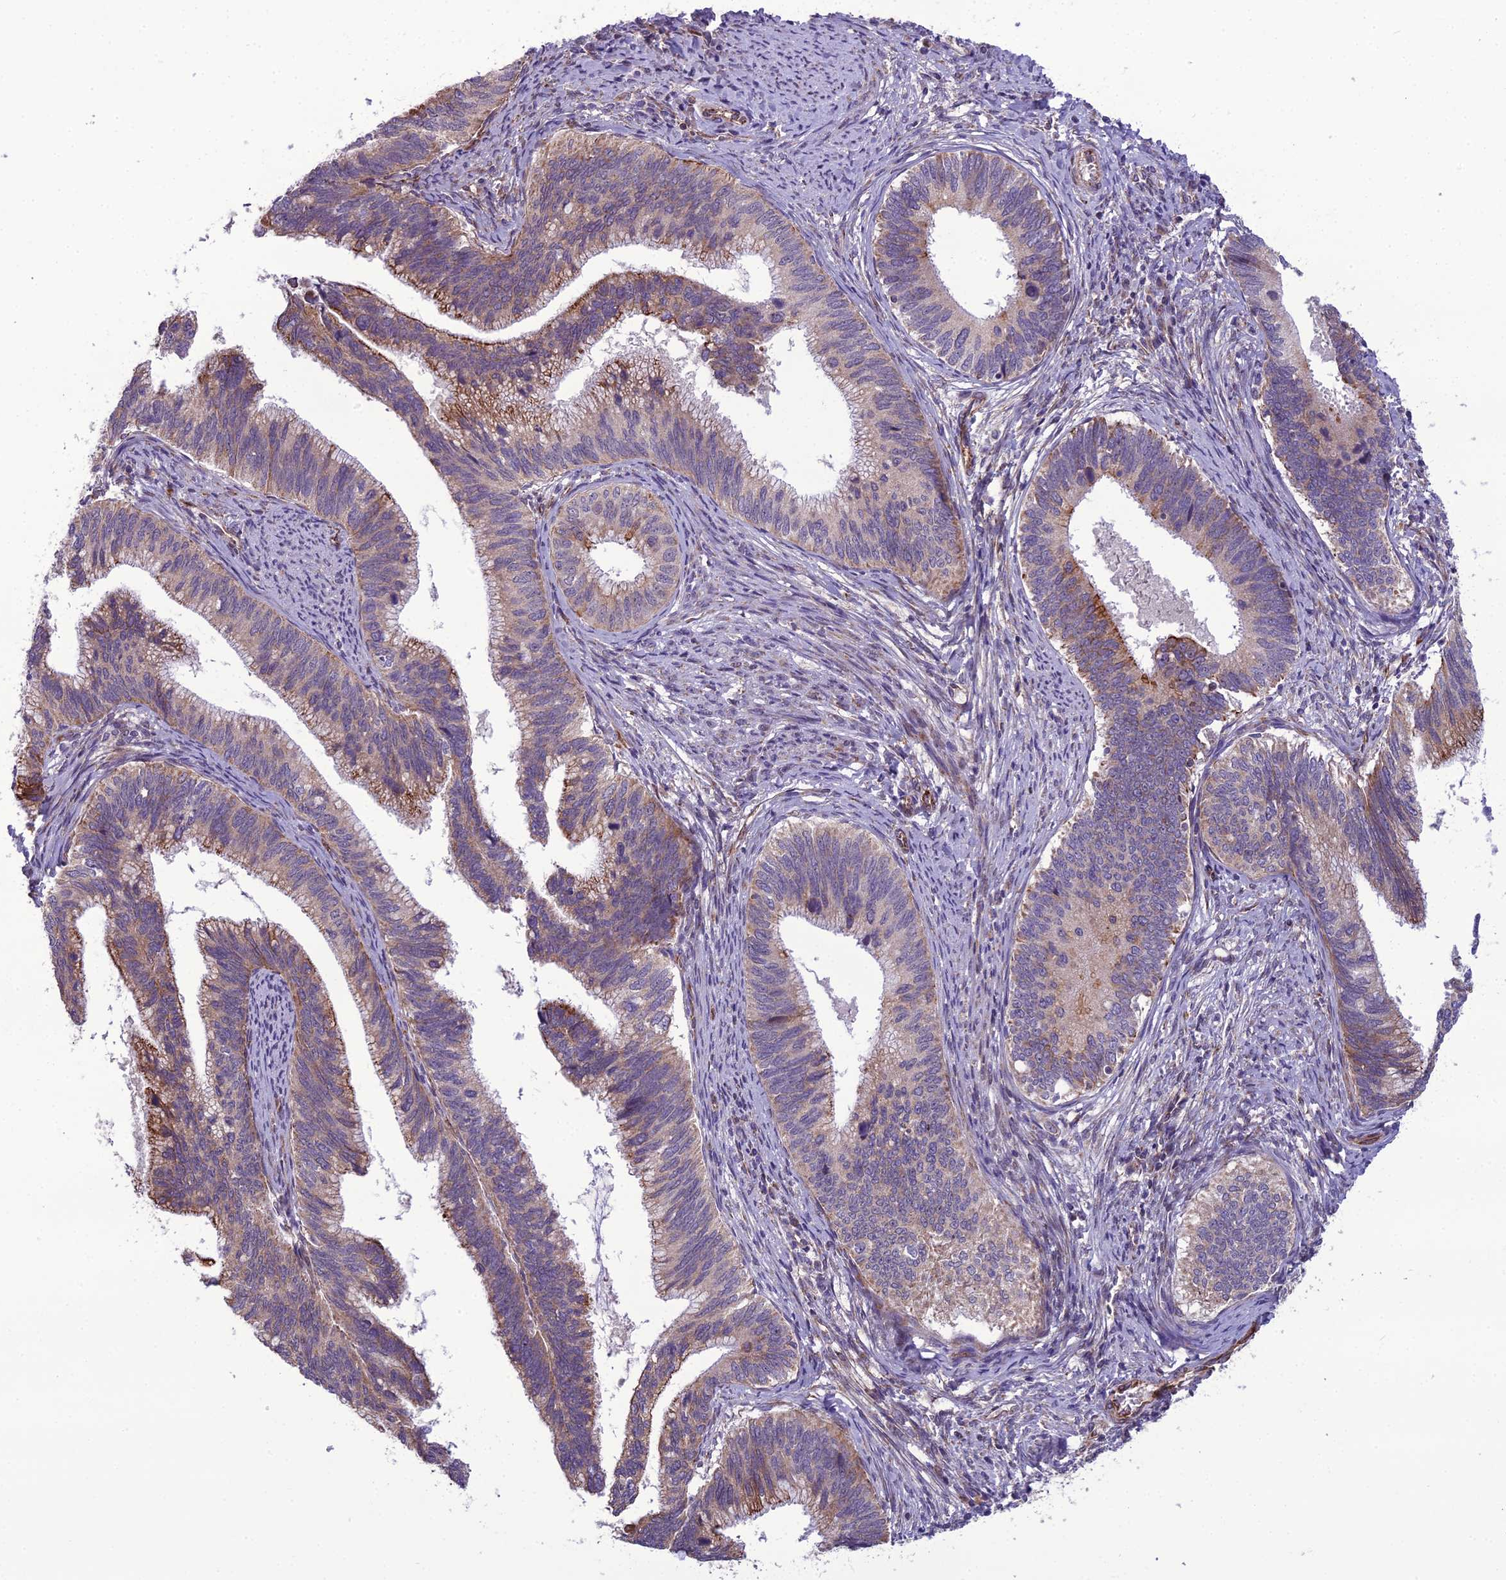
{"staining": {"intensity": "moderate", "quantity": "<25%", "location": "cytoplasmic/membranous"}, "tissue": "cervical cancer", "cell_type": "Tumor cells", "image_type": "cancer", "snomed": [{"axis": "morphology", "description": "Adenocarcinoma, NOS"}, {"axis": "topography", "description": "Cervix"}], "caption": "Cervical adenocarcinoma stained with a brown dye demonstrates moderate cytoplasmic/membranous positive staining in approximately <25% of tumor cells.", "gene": "NODAL", "patient": {"sex": "female", "age": 42}}